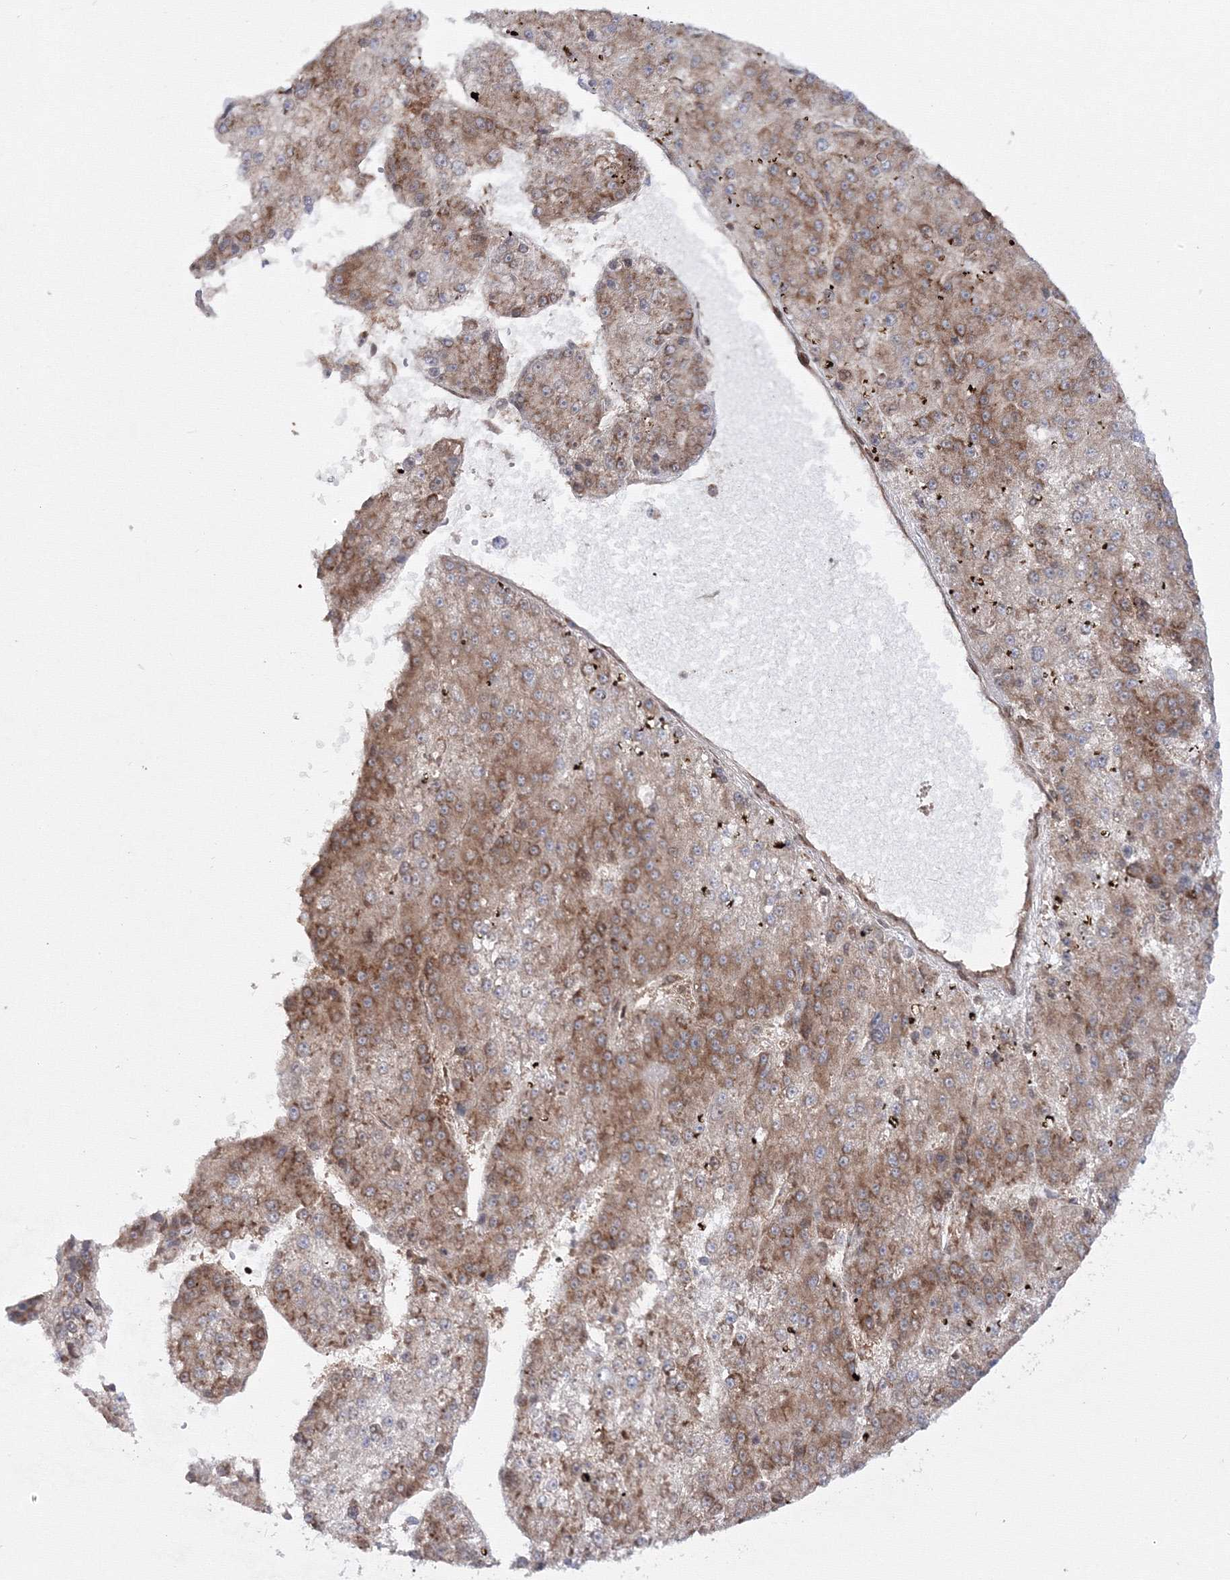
{"staining": {"intensity": "moderate", "quantity": "25%-75%", "location": "cytoplasmic/membranous"}, "tissue": "liver cancer", "cell_type": "Tumor cells", "image_type": "cancer", "snomed": [{"axis": "morphology", "description": "Carcinoma, Hepatocellular, NOS"}, {"axis": "topography", "description": "Liver"}], "caption": "Tumor cells exhibit medium levels of moderate cytoplasmic/membranous staining in approximately 25%-75% of cells in human liver cancer (hepatocellular carcinoma).", "gene": "HARS1", "patient": {"sex": "female", "age": 73}}